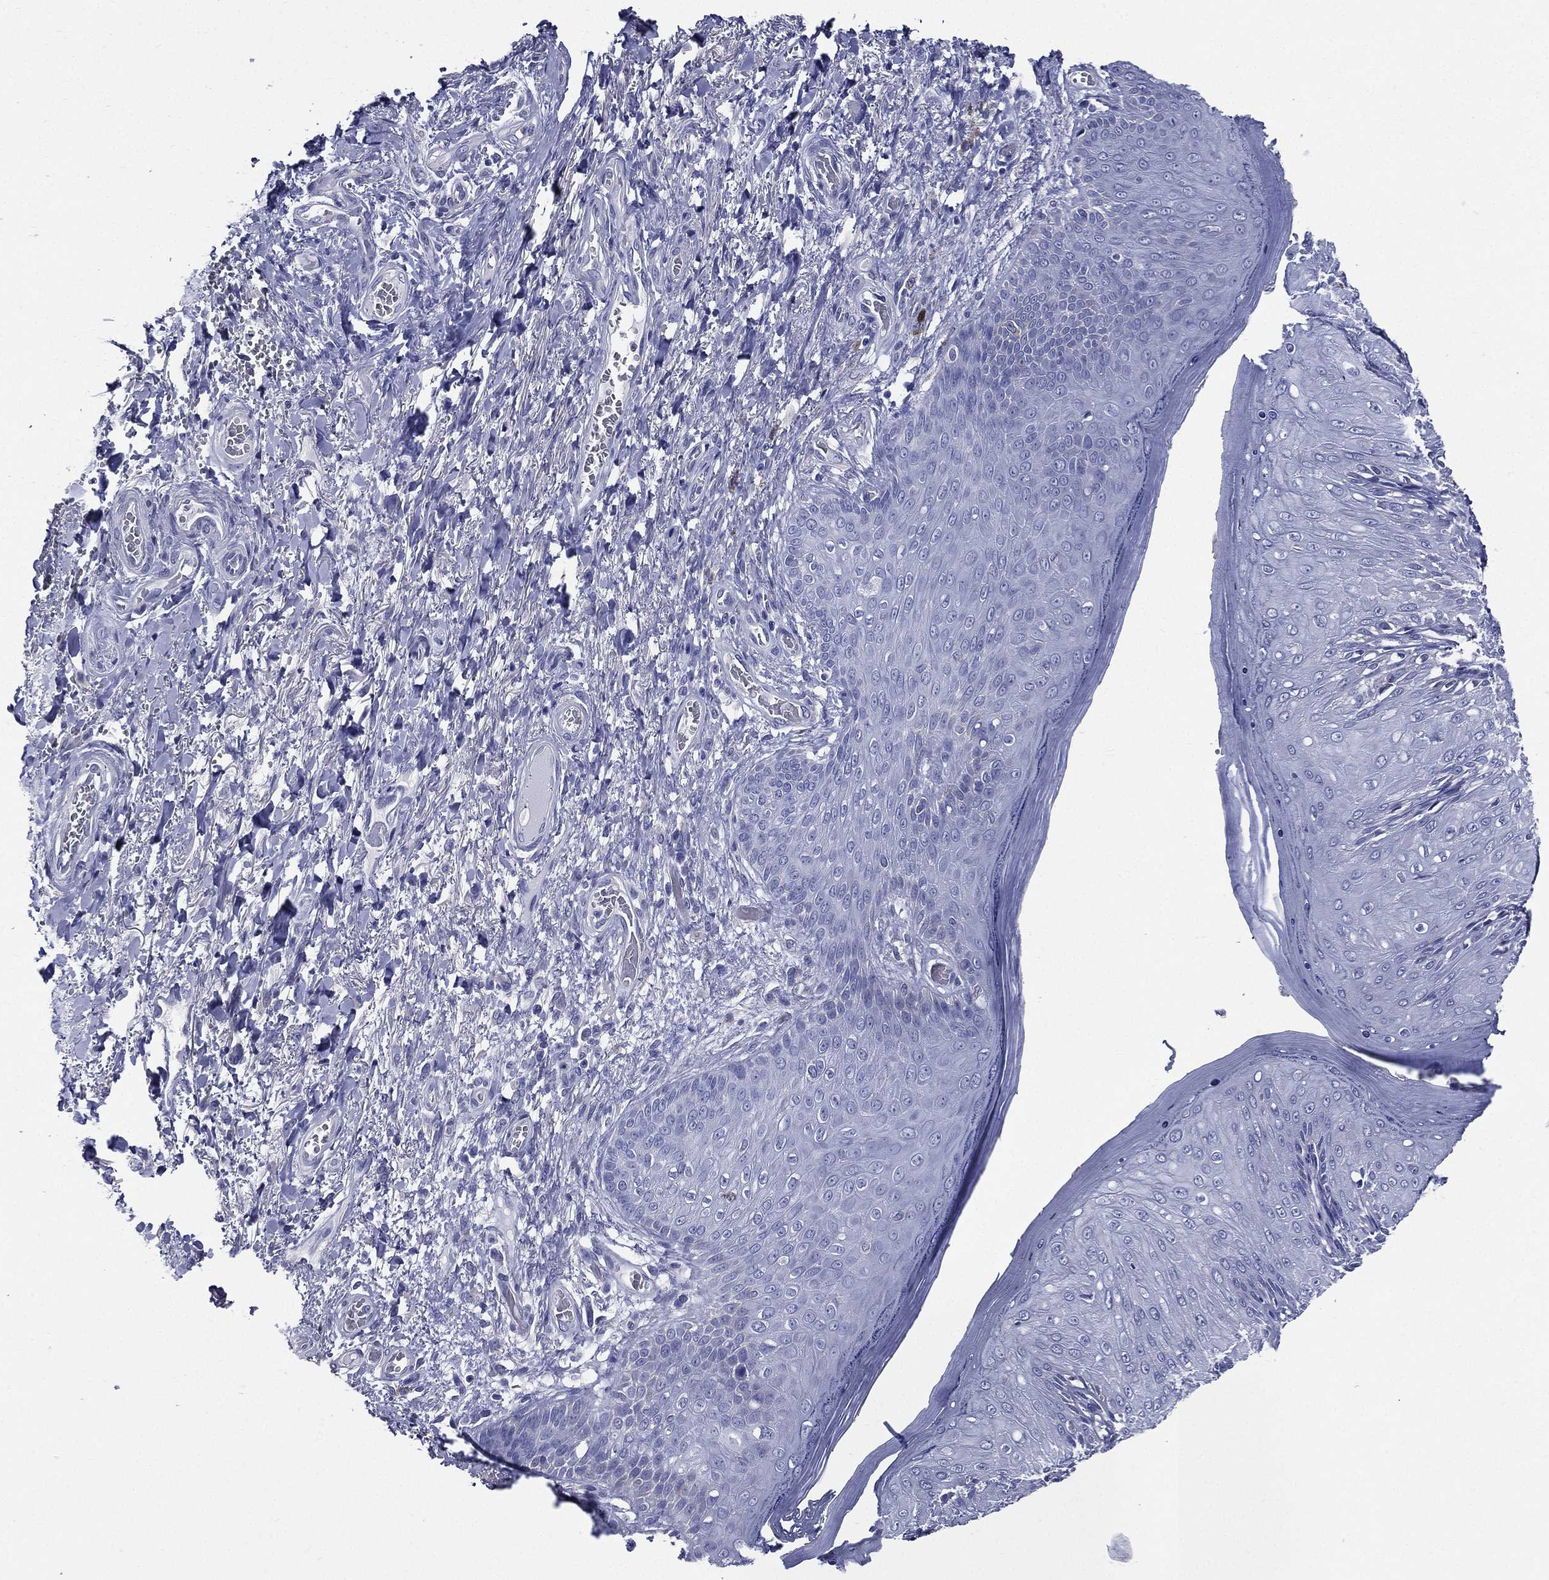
{"staining": {"intensity": "negative", "quantity": "none", "location": "none"}, "tissue": "skin", "cell_type": "Epidermal cells", "image_type": "normal", "snomed": [{"axis": "morphology", "description": "Normal tissue, NOS"}, {"axis": "morphology", "description": "Adenocarcinoma, NOS"}, {"axis": "topography", "description": "Rectum"}, {"axis": "topography", "description": "Anal"}], "caption": "Immunohistochemistry (IHC) of benign skin demonstrates no staining in epidermal cells.", "gene": "DPYS", "patient": {"sex": "female", "age": 68}}